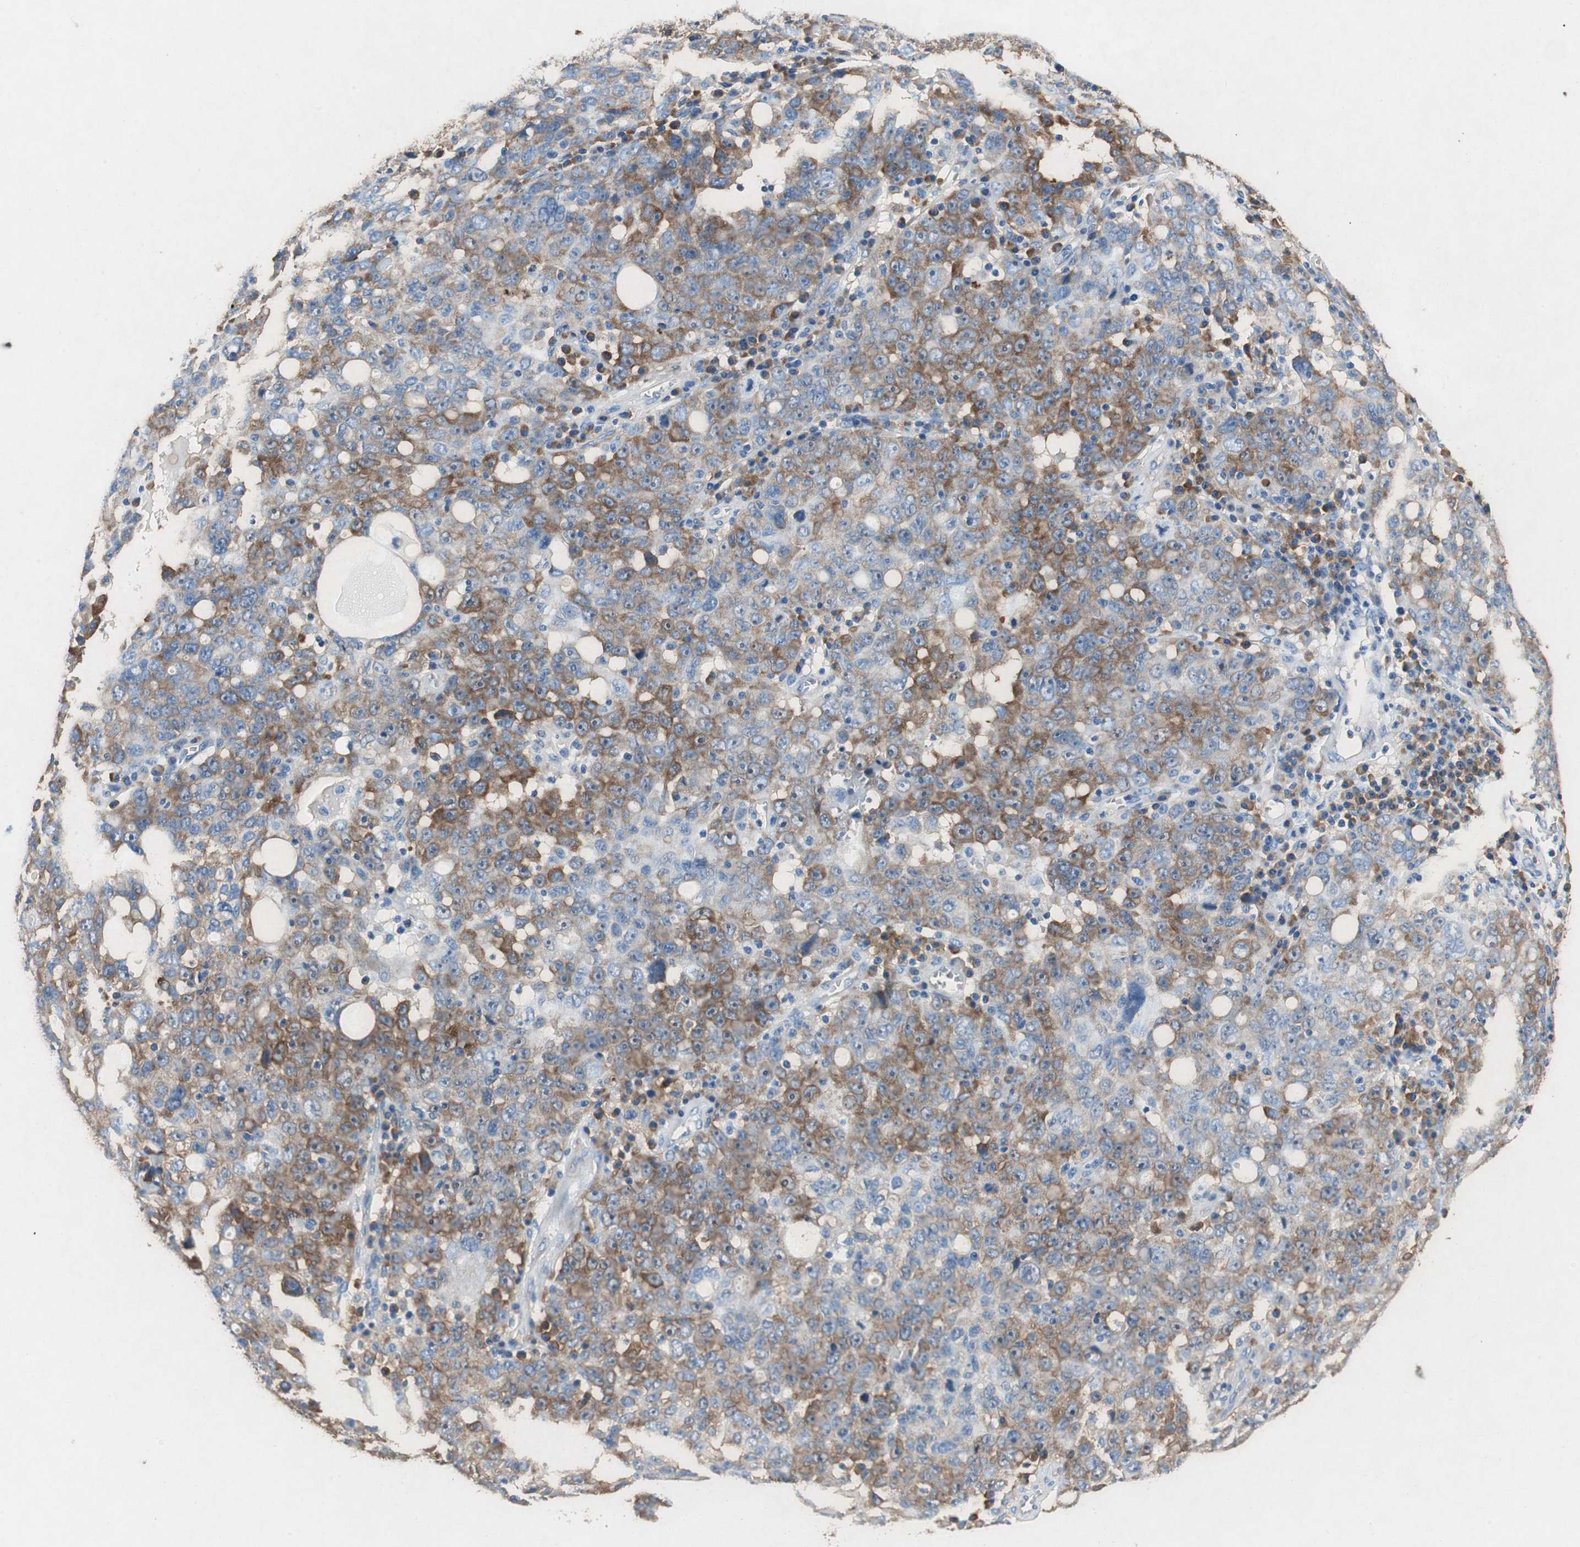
{"staining": {"intensity": "moderate", "quantity": "25%-75%", "location": "cytoplasmic/membranous"}, "tissue": "ovarian cancer", "cell_type": "Tumor cells", "image_type": "cancer", "snomed": [{"axis": "morphology", "description": "Carcinoma, endometroid"}, {"axis": "topography", "description": "Ovary"}], "caption": "Protein expression analysis of human endometroid carcinoma (ovarian) reveals moderate cytoplasmic/membranous positivity in about 25%-75% of tumor cells.", "gene": "RPL35", "patient": {"sex": "female", "age": 62}}